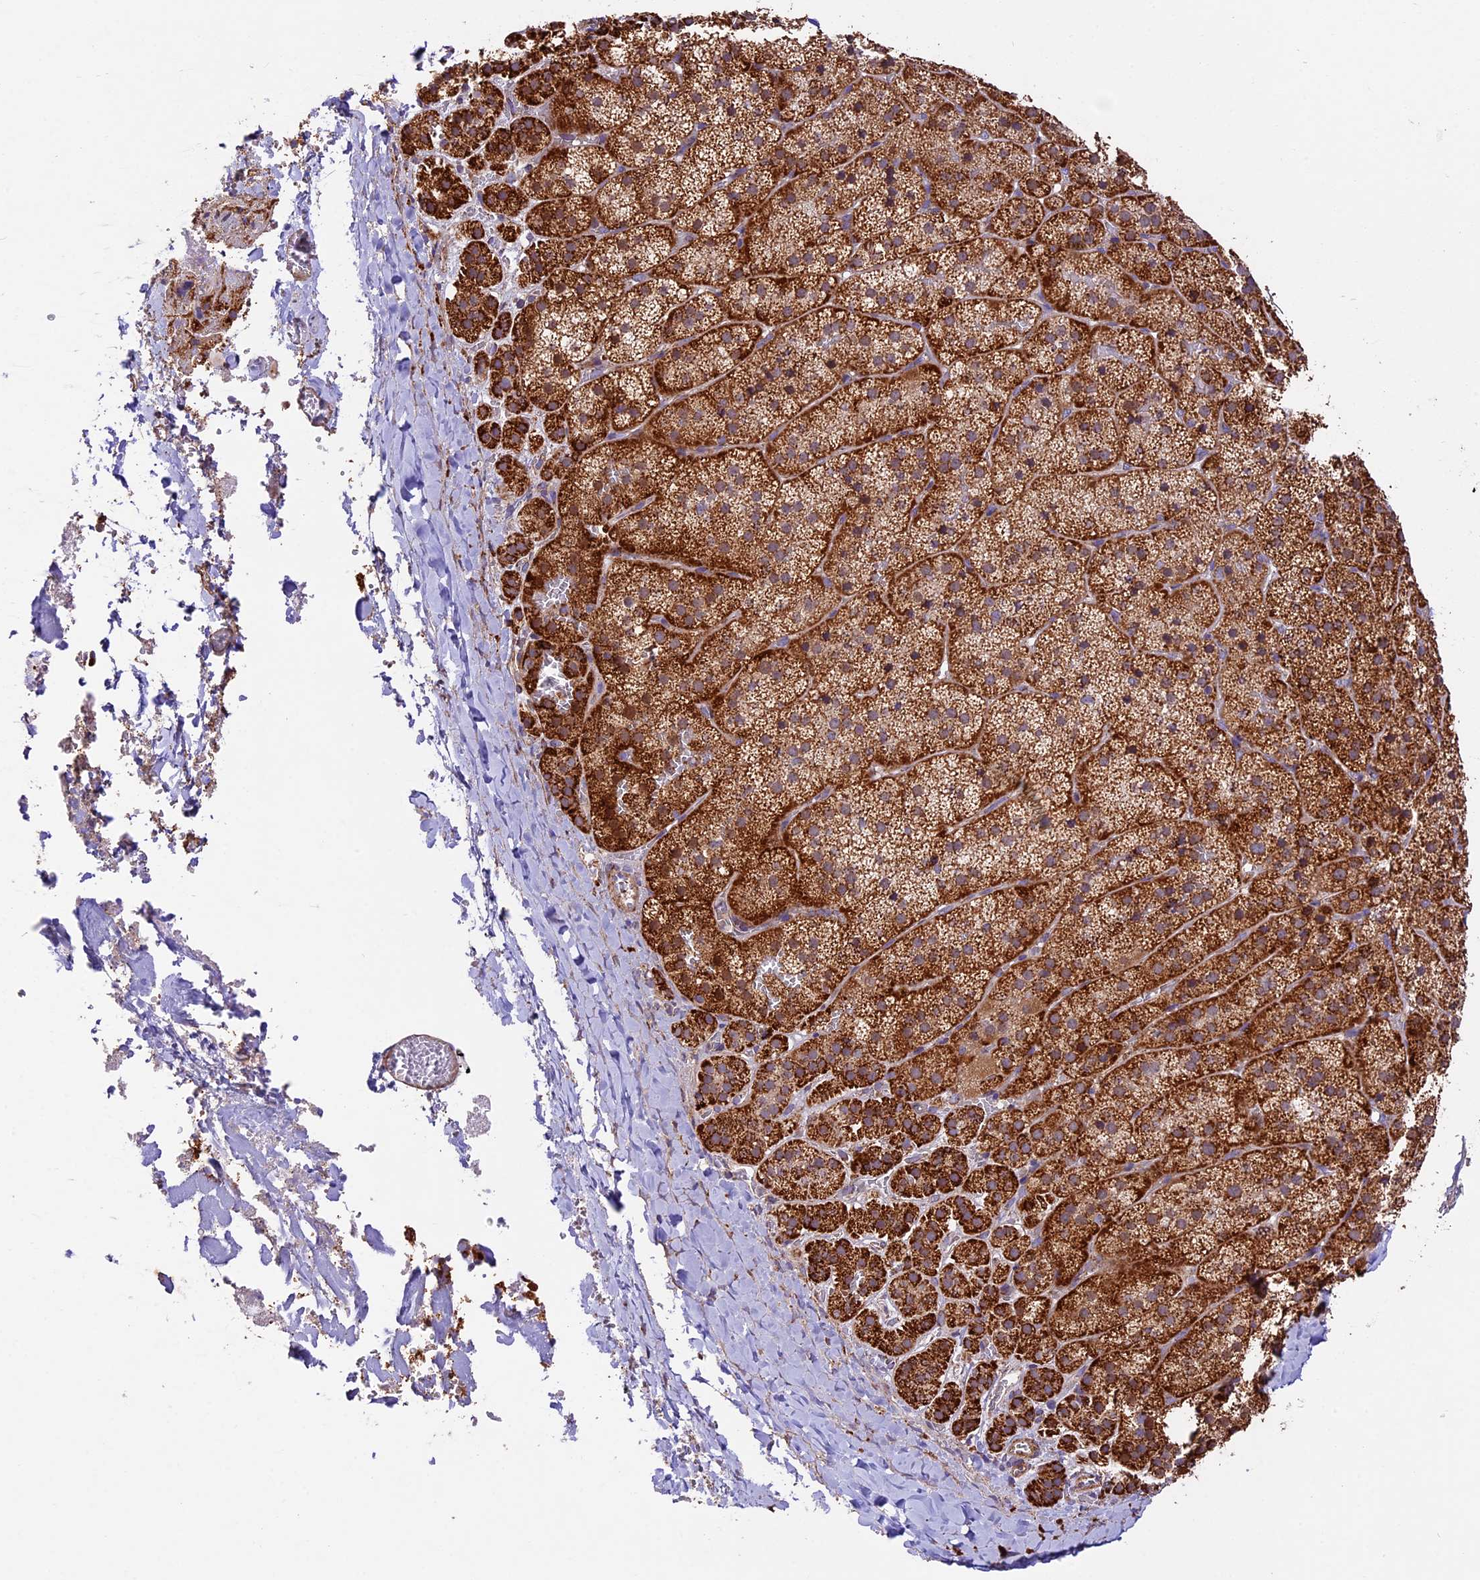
{"staining": {"intensity": "strong", "quantity": ">75%", "location": "cytoplasmic/membranous"}, "tissue": "adrenal gland", "cell_type": "Glandular cells", "image_type": "normal", "snomed": [{"axis": "morphology", "description": "Normal tissue, NOS"}, {"axis": "topography", "description": "Adrenal gland"}], "caption": "Glandular cells display high levels of strong cytoplasmic/membranous expression in approximately >75% of cells in normal human adrenal gland. Ihc stains the protein of interest in brown and the nuclei are stained blue.", "gene": "NDUFA8", "patient": {"sex": "female", "age": 44}}